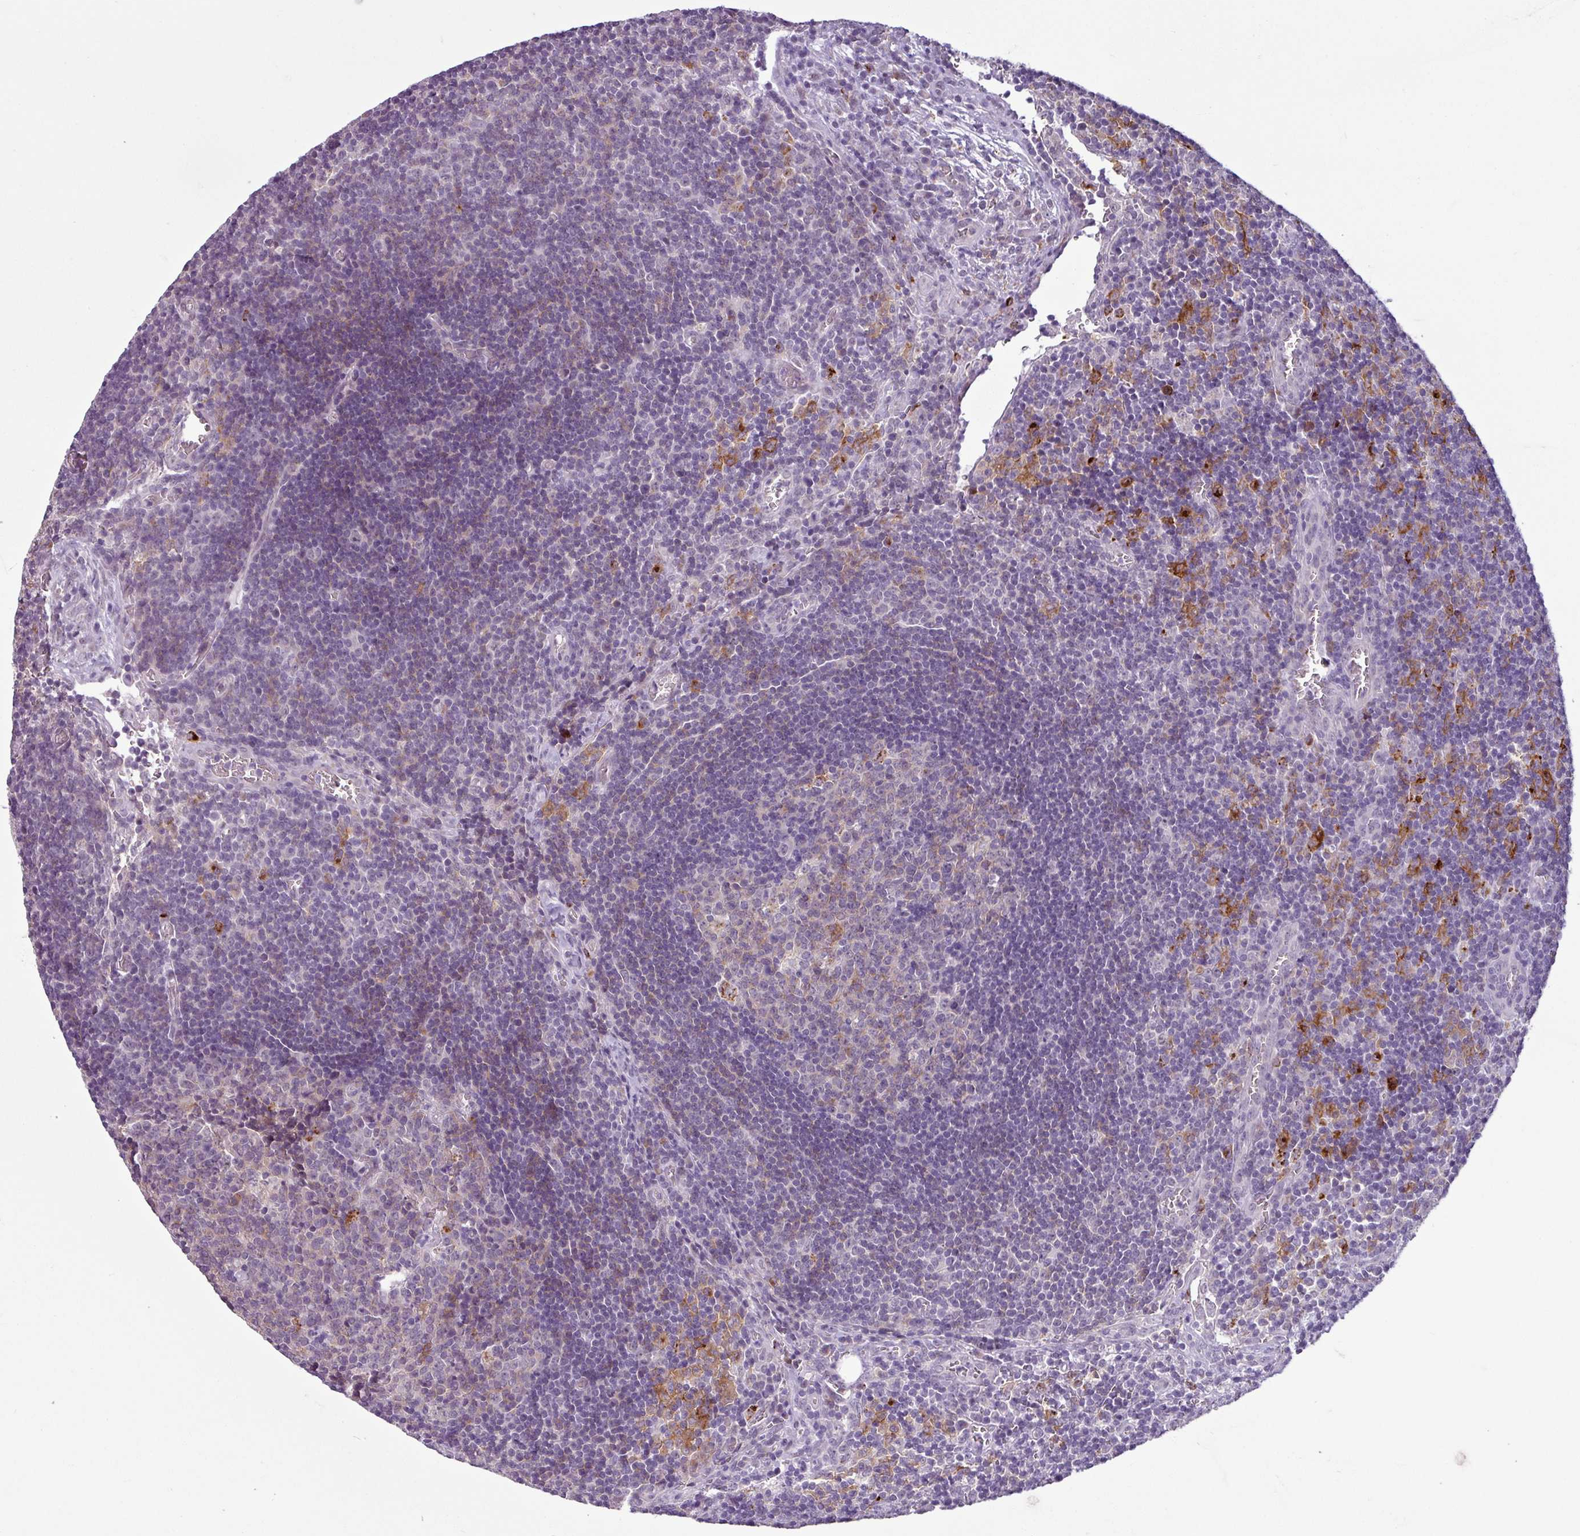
{"staining": {"intensity": "weak", "quantity": "25%-75%", "location": "cytoplasmic/membranous"}, "tissue": "lymph node", "cell_type": "Germinal center cells", "image_type": "normal", "snomed": [{"axis": "morphology", "description": "Normal tissue, NOS"}, {"axis": "topography", "description": "Lymph node"}], "caption": "Immunohistochemistry (DAB) staining of unremarkable human lymph node shows weak cytoplasmic/membranous protein expression in approximately 25%-75% of germinal center cells.", "gene": "C9orf24", "patient": {"sex": "male", "age": 50}}